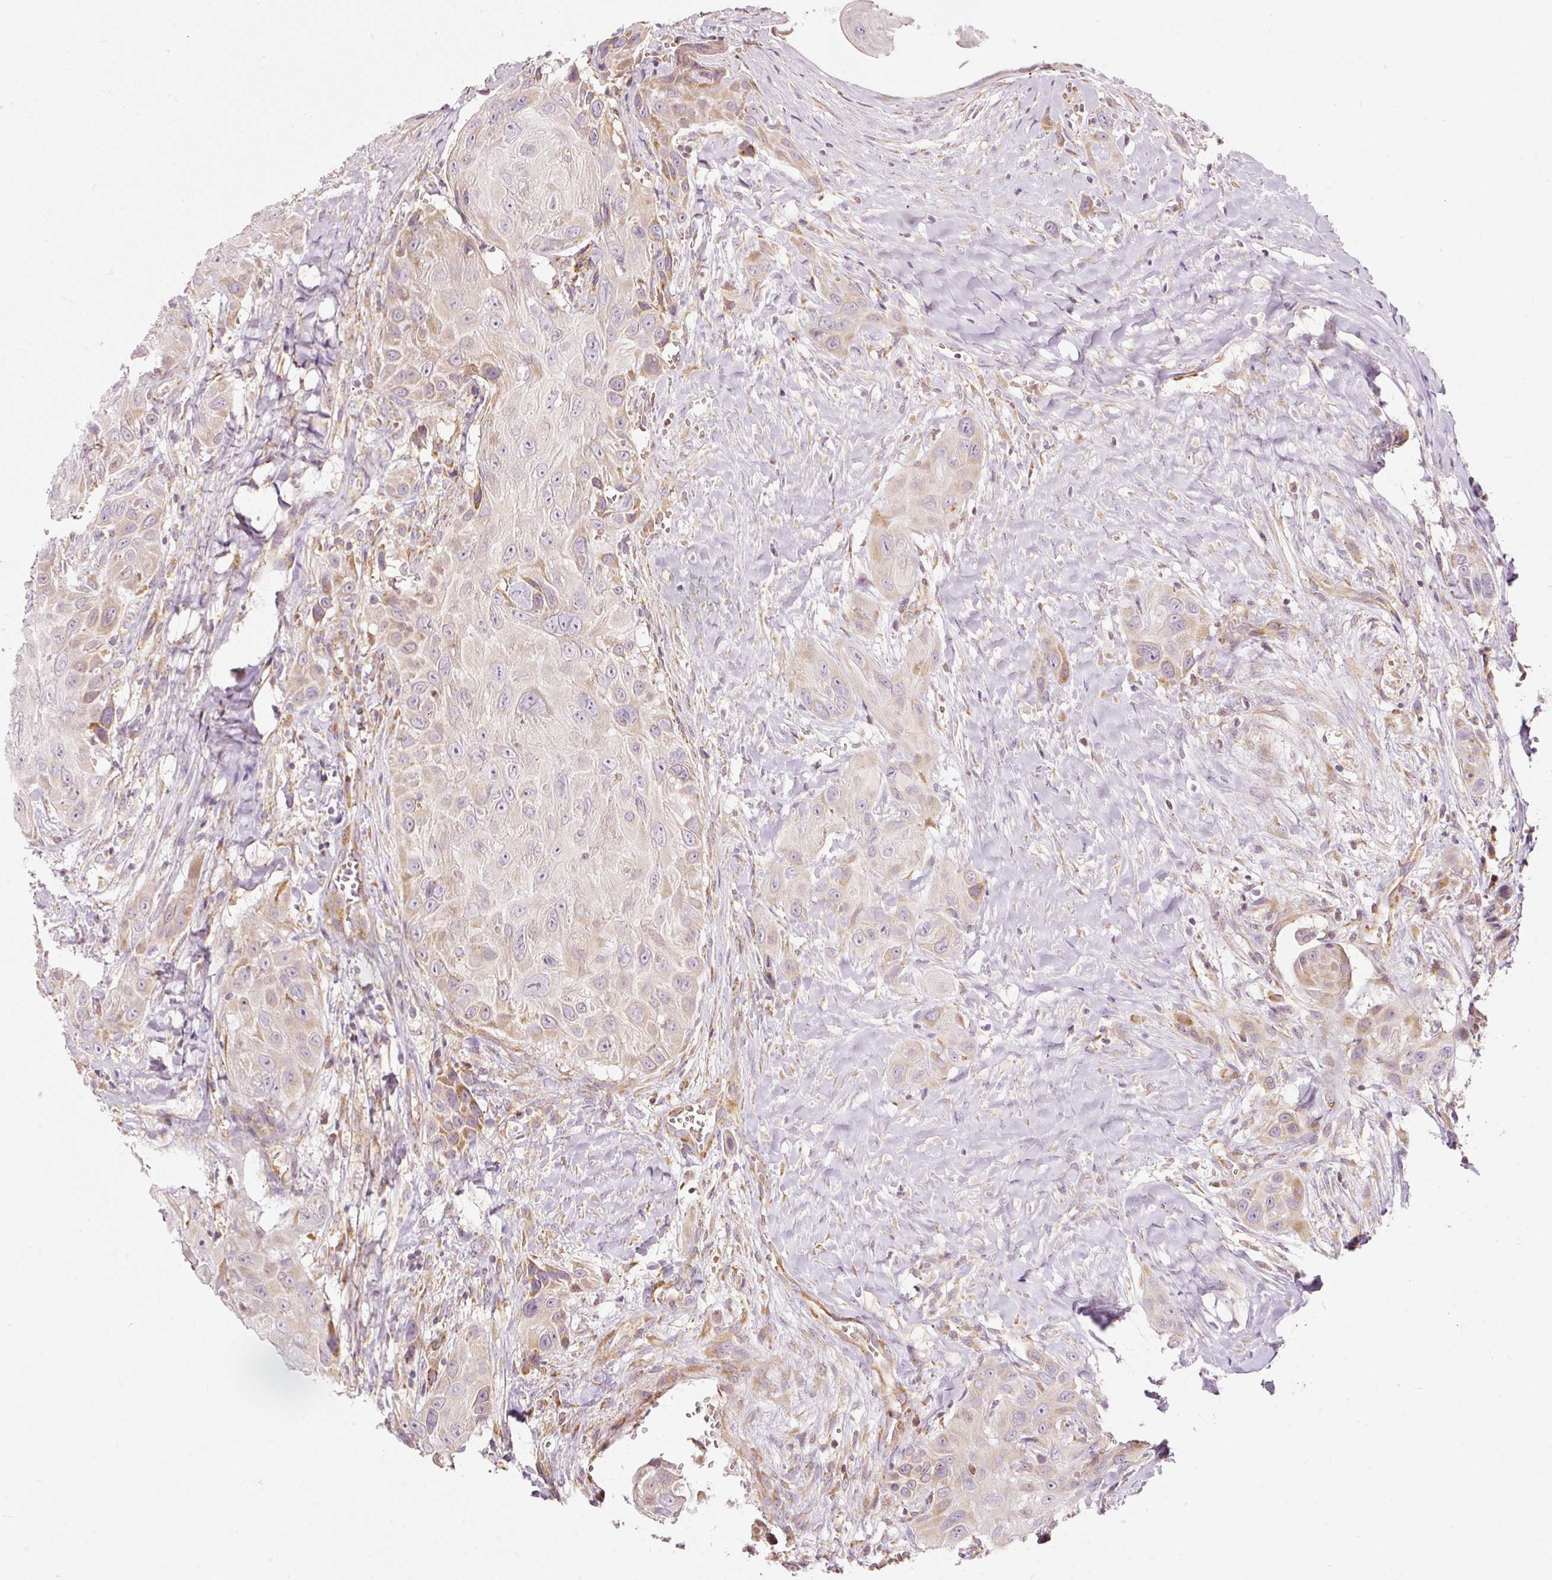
{"staining": {"intensity": "weak", "quantity": "<25%", "location": "cytoplasmic/membranous"}, "tissue": "head and neck cancer", "cell_type": "Tumor cells", "image_type": "cancer", "snomed": [{"axis": "morphology", "description": "Squamous cell carcinoma, NOS"}, {"axis": "topography", "description": "Head-Neck"}], "caption": "DAB (3,3'-diaminobenzidine) immunohistochemical staining of head and neck squamous cell carcinoma displays no significant staining in tumor cells.", "gene": "SNAPC5", "patient": {"sex": "male", "age": 81}}